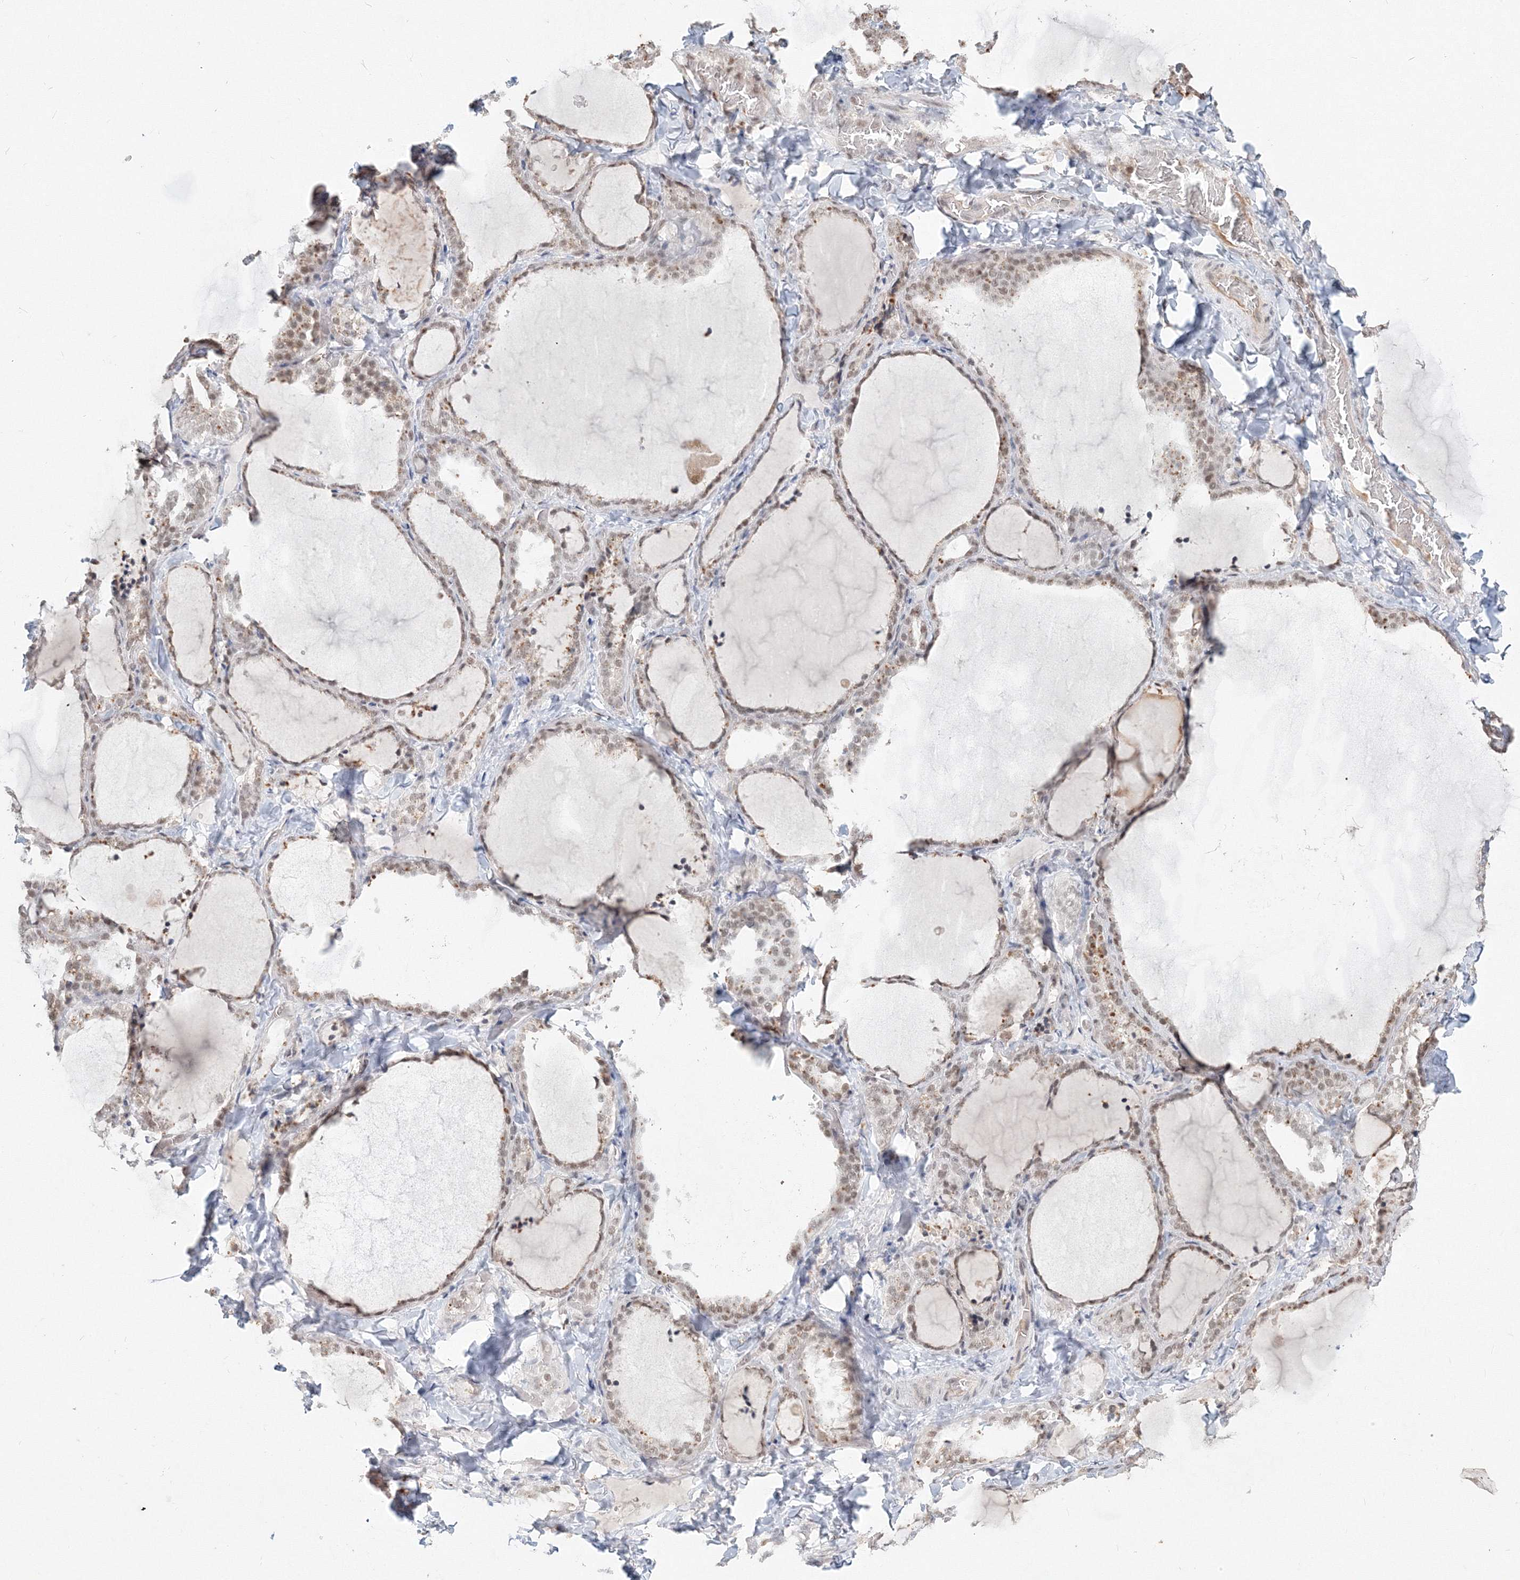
{"staining": {"intensity": "weak", "quantity": "<25%", "location": "nuclear"}, "tissue": "thyroid gland", "cell_type": "Glandular cells", "image_type": "normal", "snomed": [{"axis": "morphology", "description": "Normal tissue, NOS"}, {"axis": "topography", "description": "Thyroid gland"}], "caption": "Immunohistochemical staining of normal thyroid gland exhibits no significant positivity in glandular cells.", "gene": "IWS1", "patient": {"sex": "female", "age": 22}}